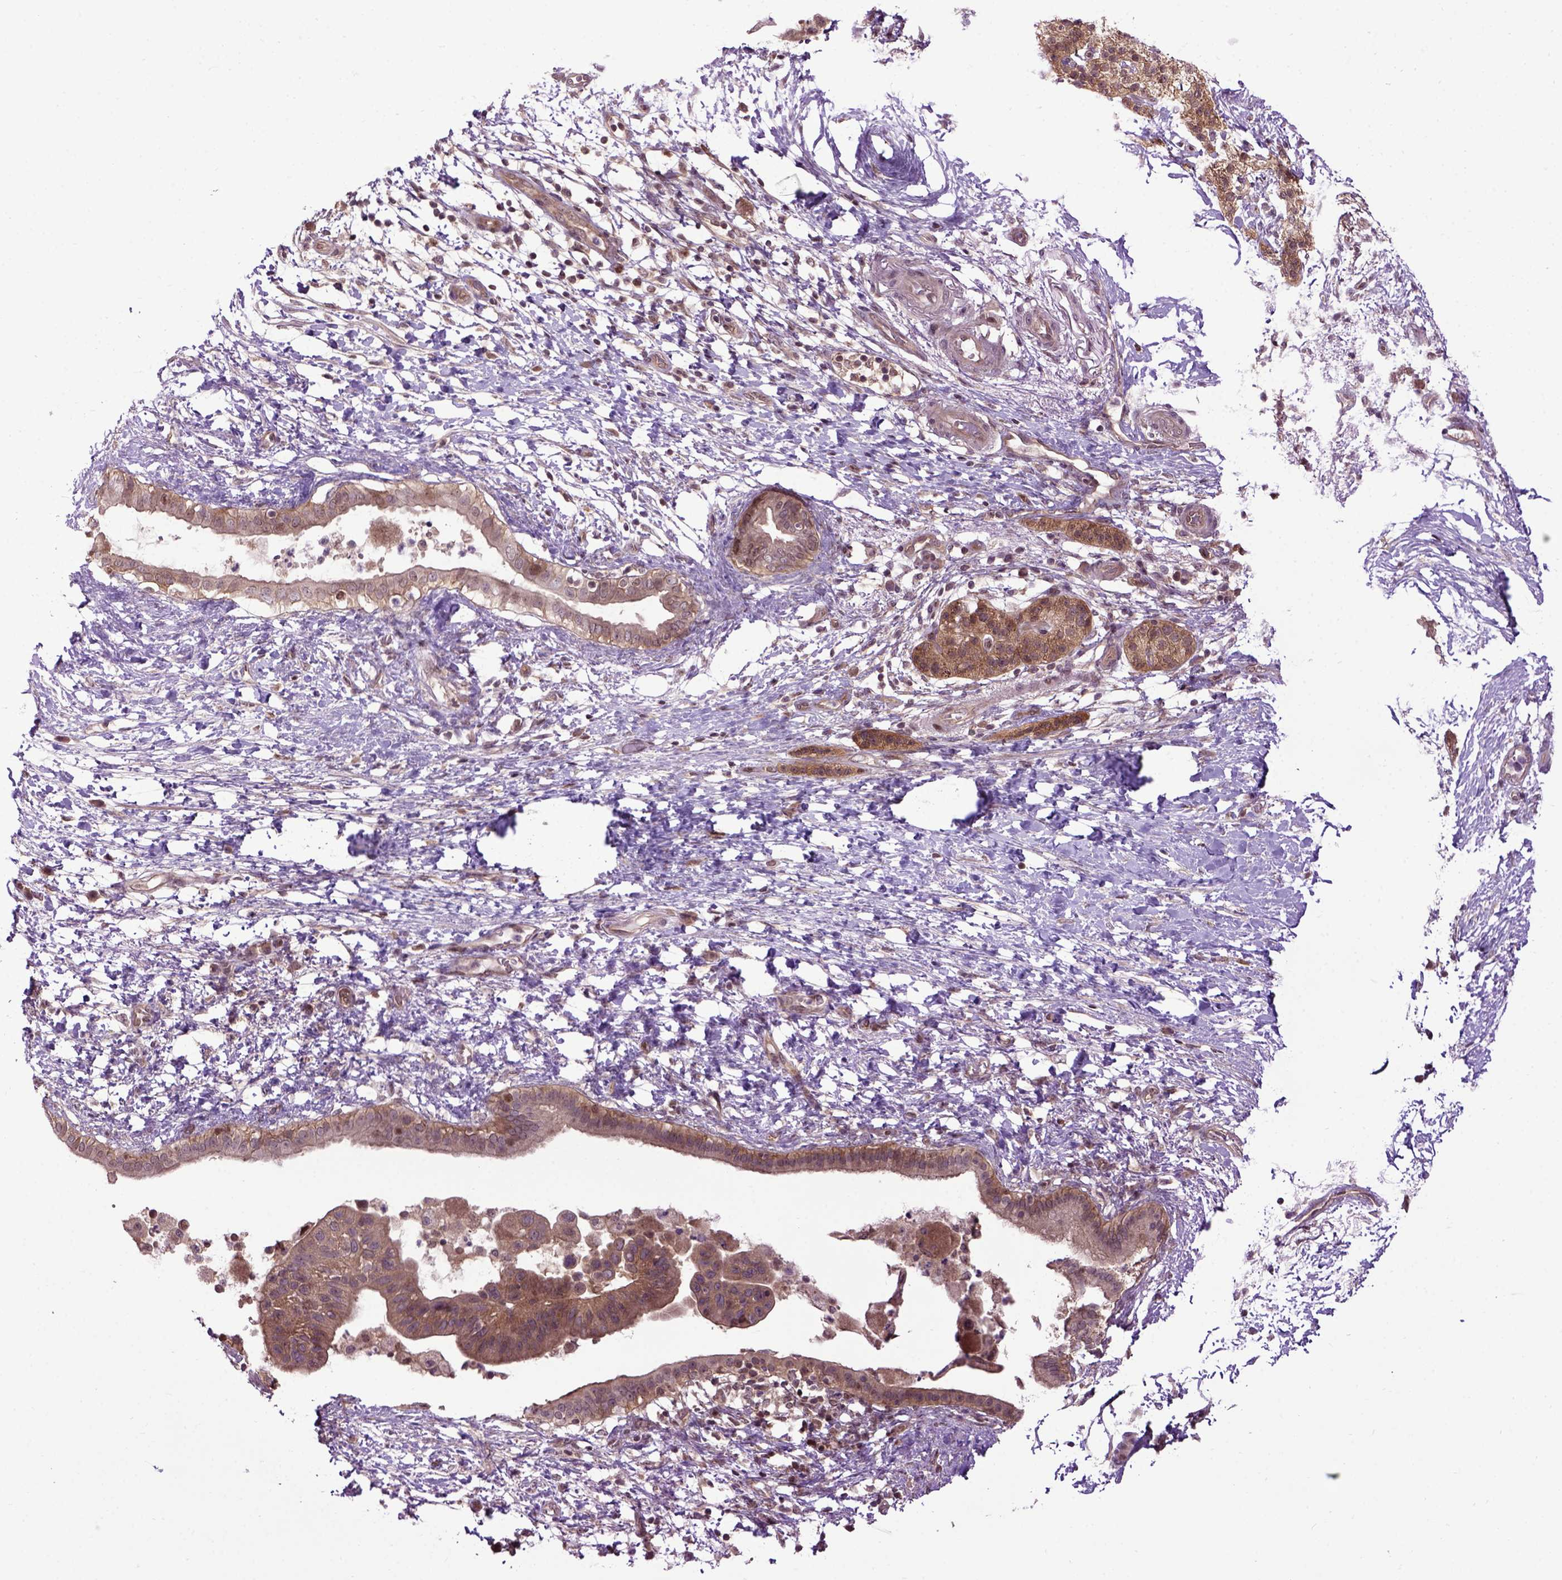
{"staining": {"intensity": "moderate", "quantity": ">75%", "location": "cytoplasmic/membranous"}, "tissue": "pancreatic cancer", "cell_type": "Tumor cells", "image_type": "cancer", "snomed": [{"axis": "morphology", "description": "Adenocarcinoma, NOS"}, {"axis": "topography", "description": "Pancreas"}], "caption": "Moderate cytoplasmic/membranous expression is appreciated in approximately >75% of tumor cells in pancreatic cancer (adenocarcinoma).", "gene": "WDR48", "patient": {"sex": "female", "age": 72}}